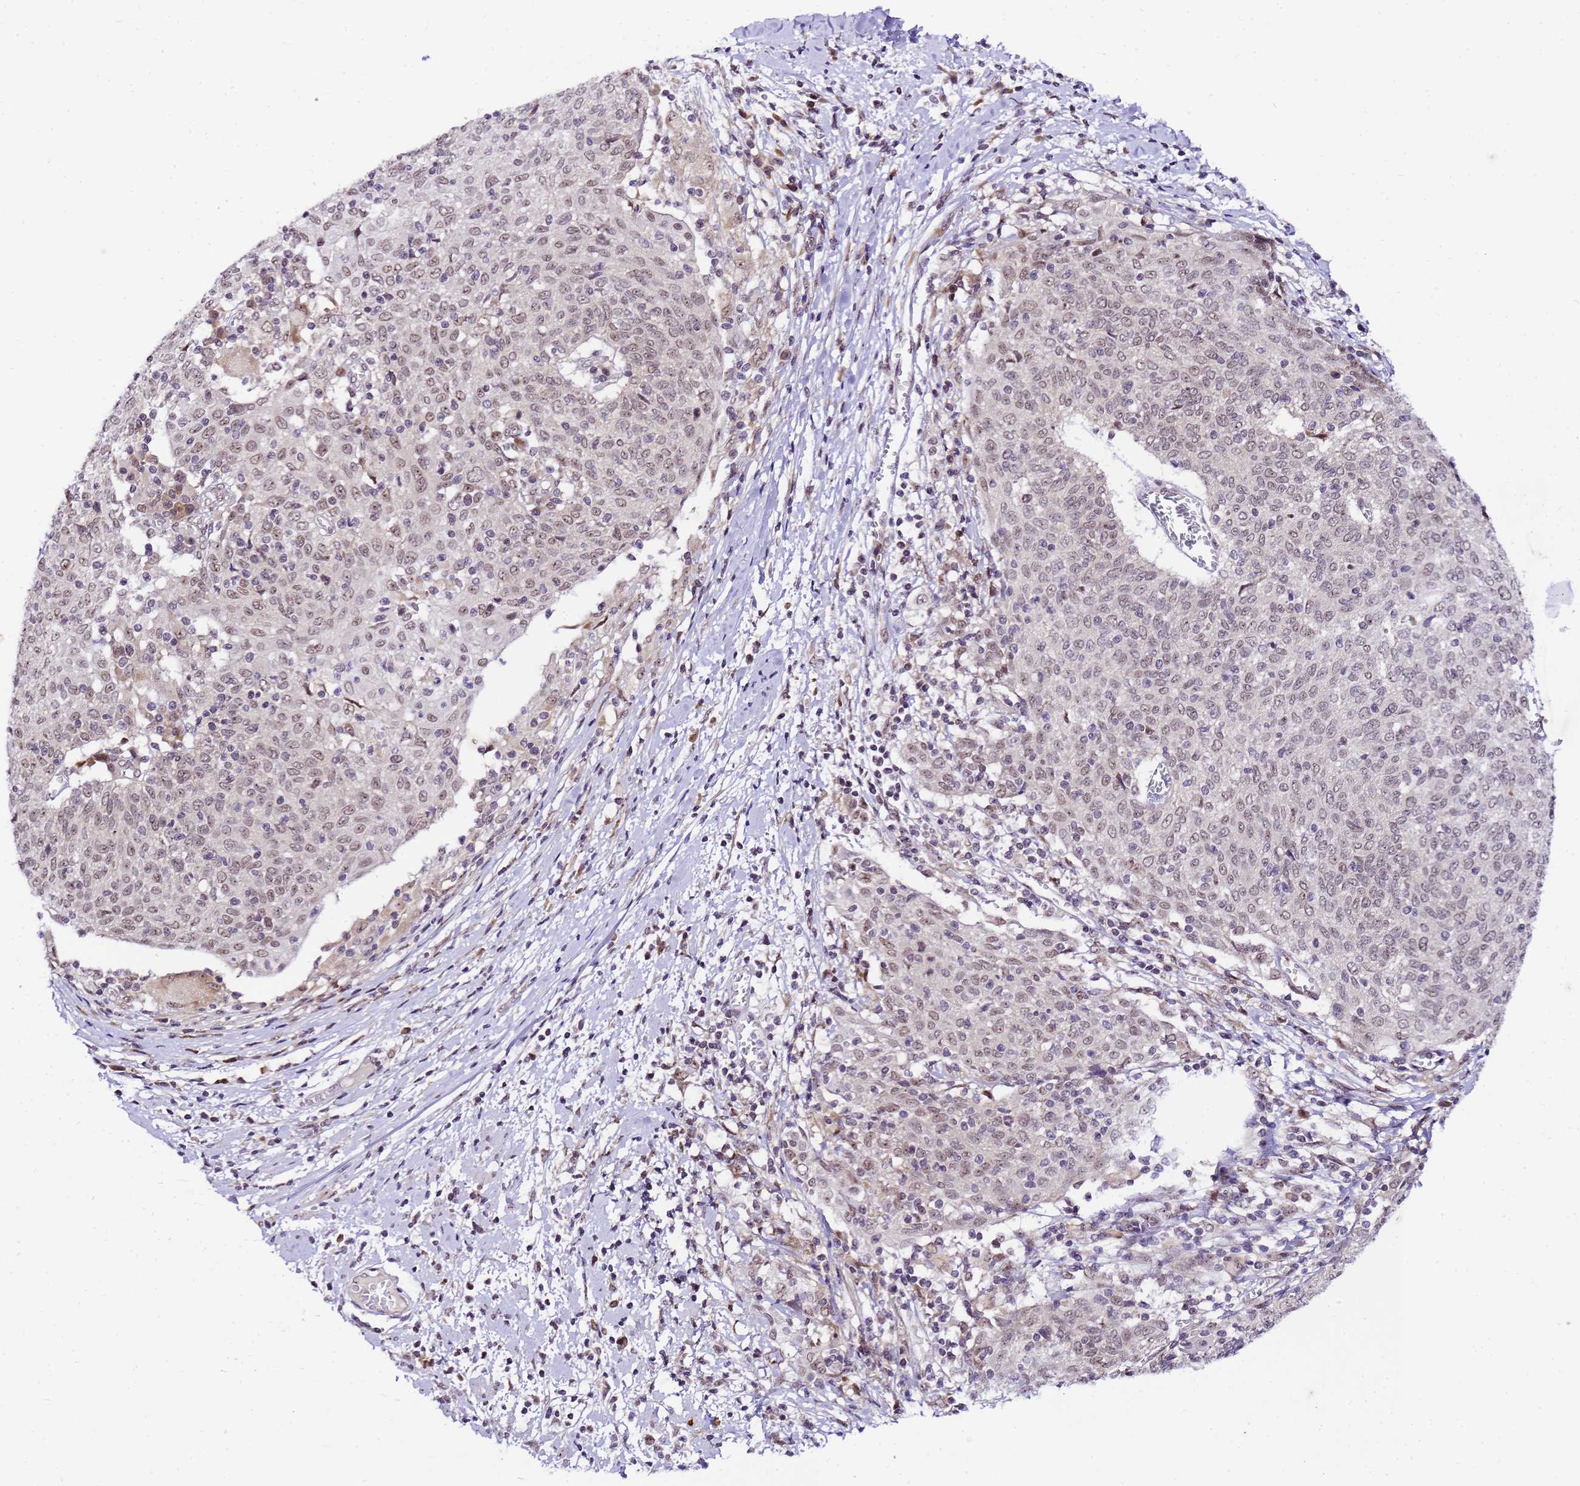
{"staining": {"intensity": "weak", "quantity": "25%-75%", "location": "nuclear"}, "tissue": "cervical cancer", "cell_type": "Tumor cells", "image_type": "cancer", "snomed": [{"axis": "morphology", "description": "Squamous cell carcinoma, NOS"}, {"axis": "topography", "description": "Cervix"}], "caption": "Immunohistochemical staining of human squamous cell carcinoma (cervical) demonstrates low levels of weak nuclear staining in about 25%-75% of tumor cells.", "gene": "SLX4IP", "patient": {"sex": "female", "age": 52}}